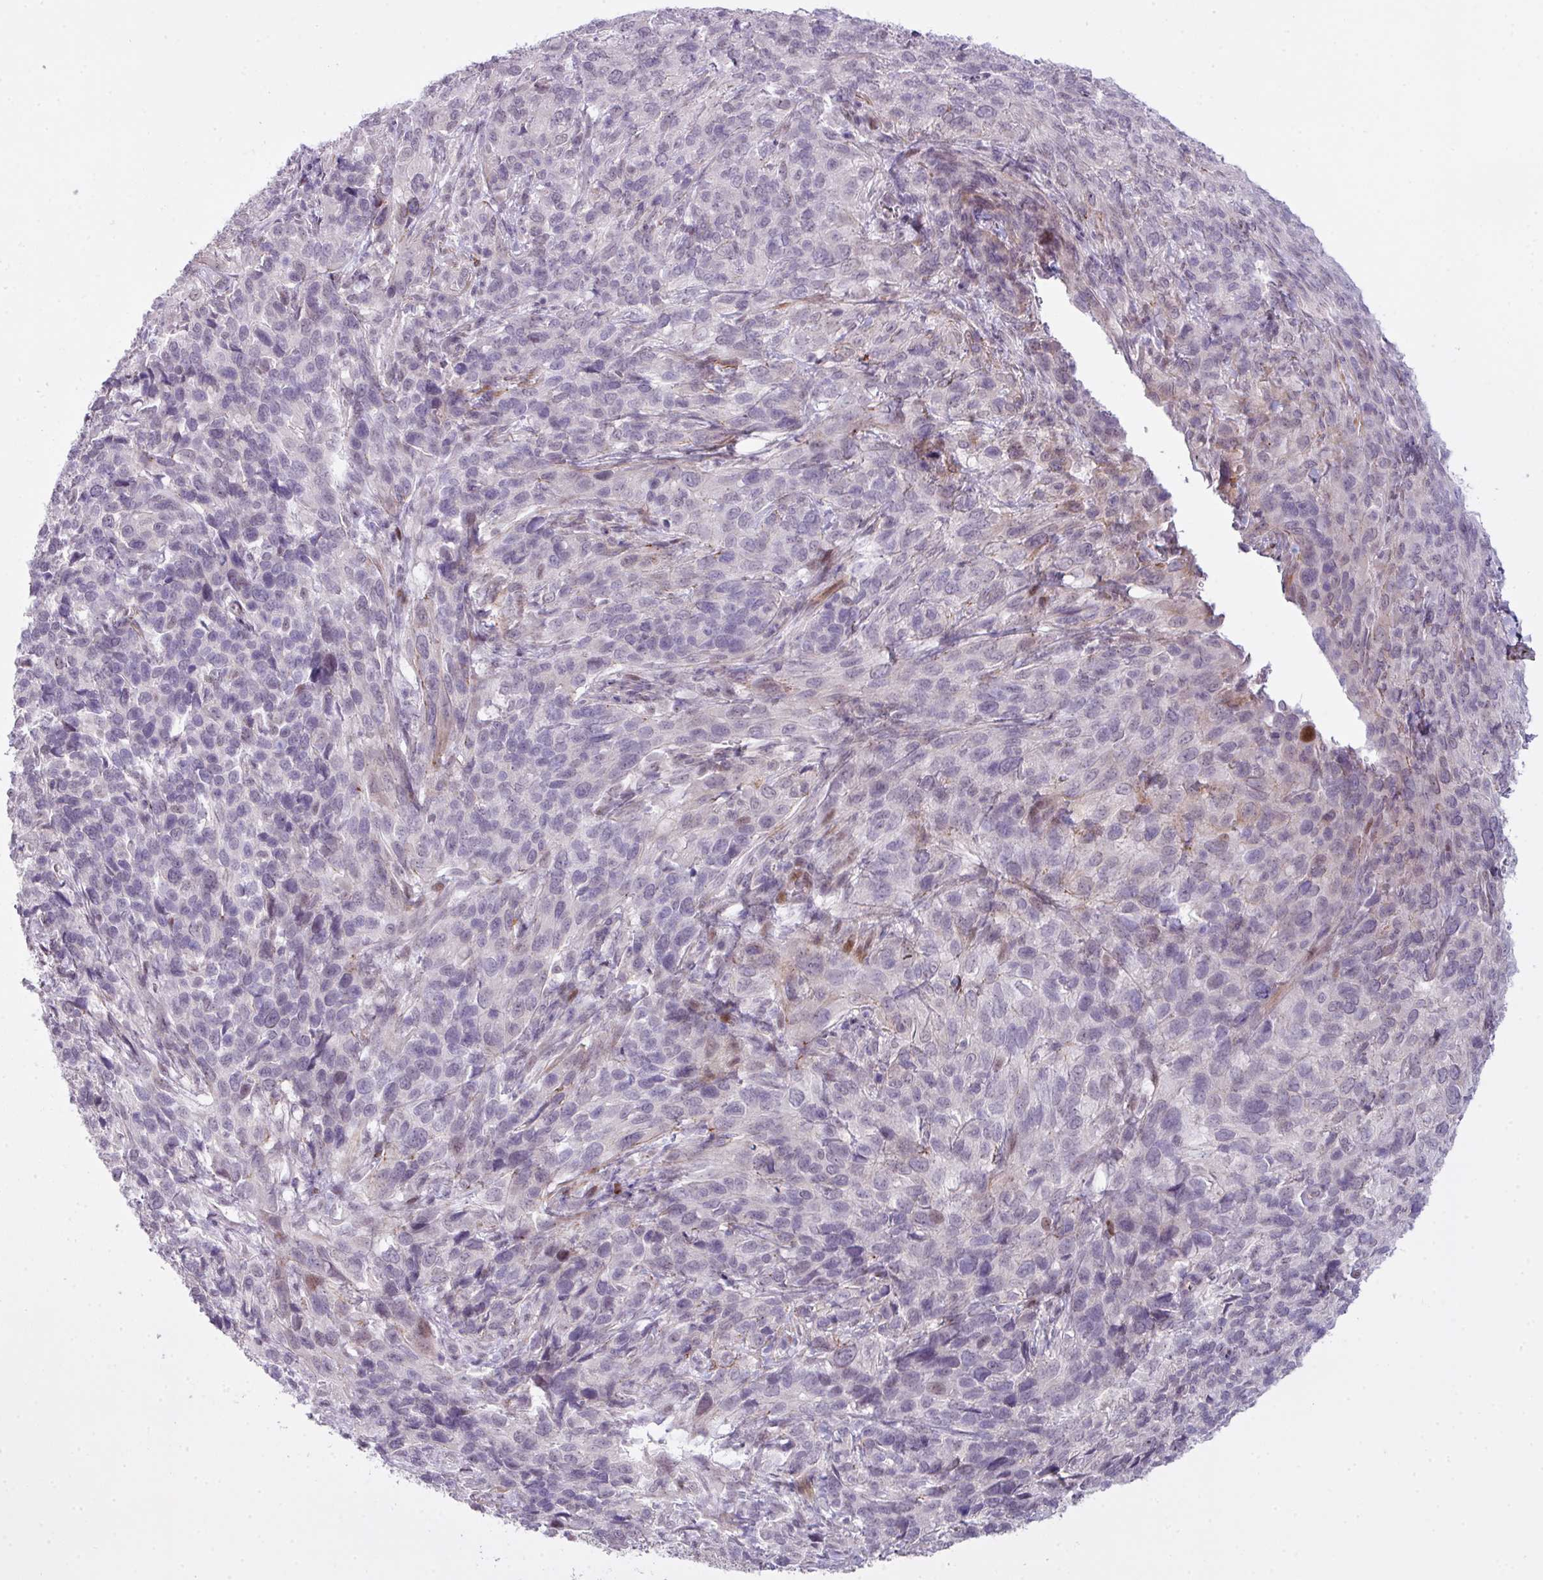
{"staining": {"intensity": "negative", "quantity": "none", "location": "none"}, "tissue": "cervical cancer", "cell_type": "Tumor cells", "image_type": "cancer", "snomed": [{"axis": "morphology", "description": "Squamous cell carcinoma, NOS"}, {"axis": "topography", "description": "Cervix"}], "caption": "High power microscopy photomicrograph of an immunohistochemistry (IHC) micrograph of squamous cell carcinoma (cervical), revealing no significant expression in tumor cells.", "gene": "ZNF688", "patient": {"sex": "female", "age": 51}}